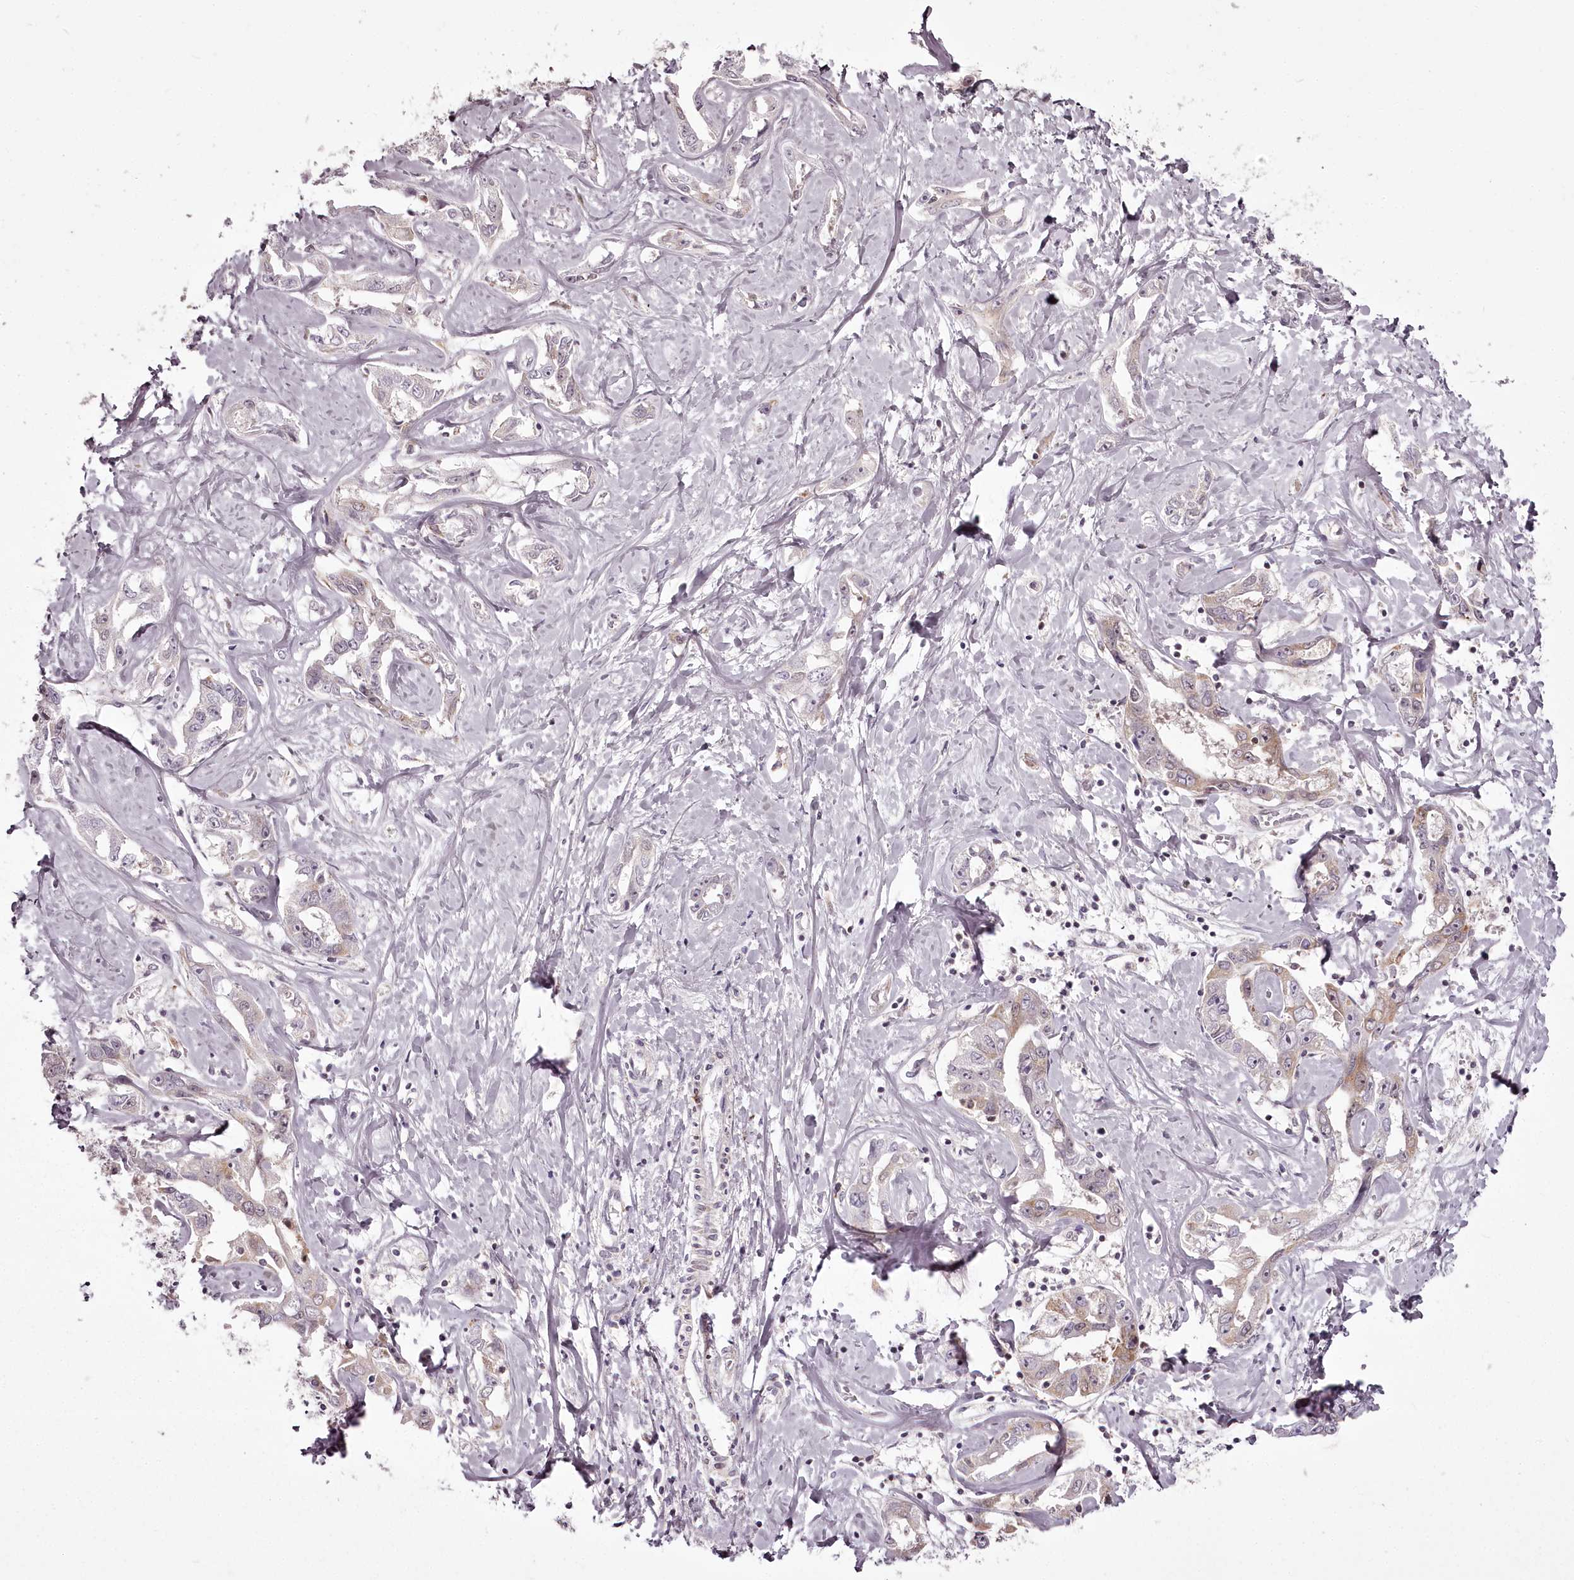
{"staining": {"intensity": "weak", "quantity": "<25%", "location": "cytoplasmic/membranous"}, "tissue": "liver cancer", "cell_type": "Tumor cells", "image_type": "cancer", "snomed": [{"axis": "morphology", "description": "Cholangiocarcinoma"}, {"axis": "topography", "description": "Liver"}], "caption": "DAB immunohistochemical staining of cholangiocarcinoma (liver) shows no significant expression in tumor cells.", "gene": "CHCHD2", "patient": {"sex": "male", "age": 59}}